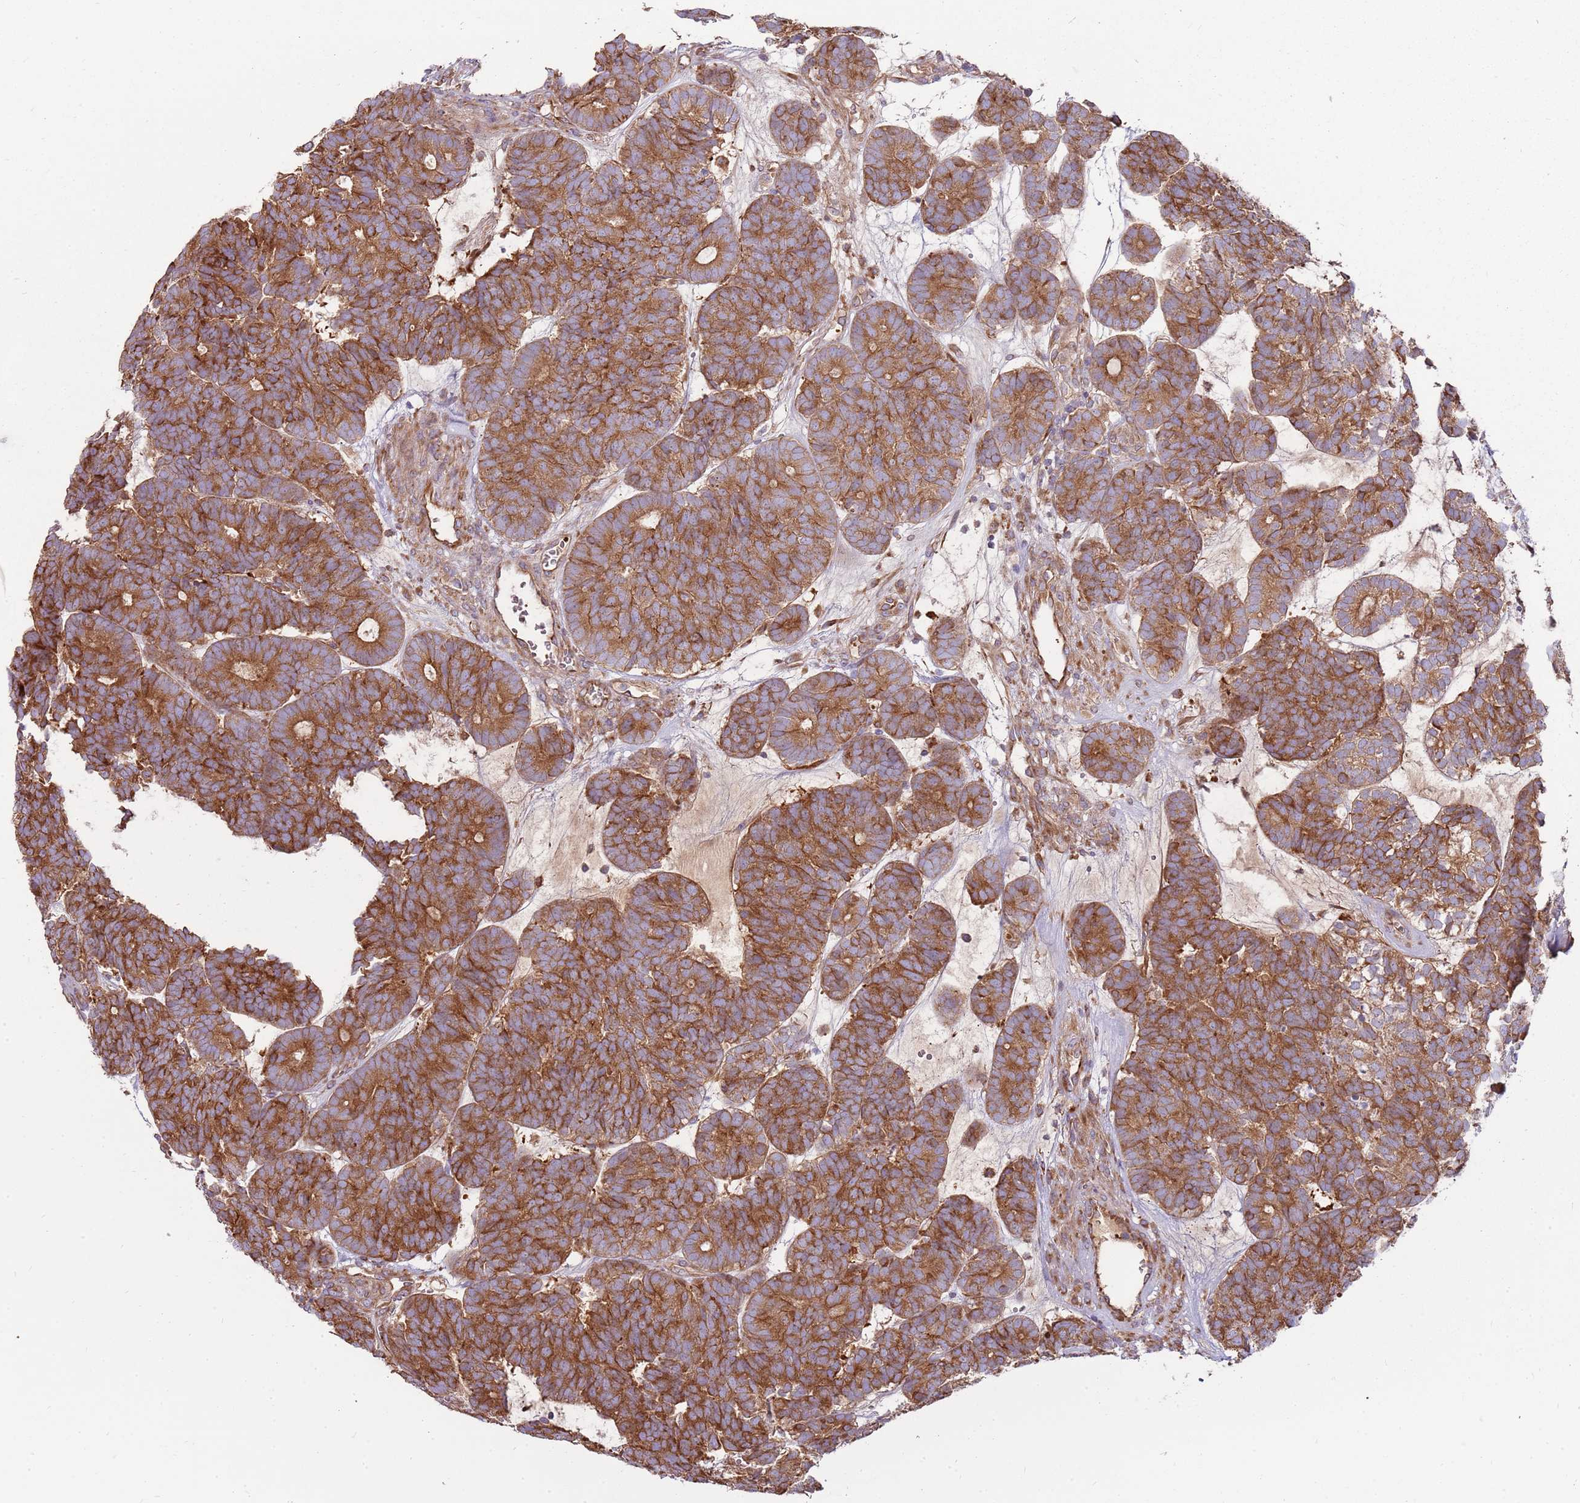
{"staining": {"intensity": "moderate", "quantity": ">75%", "location": "cytoplasmic/membranous"}, "tissue": "head and neck cancer", "cell_type": "Tumor cells", "image_type": "cancer", "snomed": [{"axis": "morphology", "description": "Adenocarcinoma, NOS"}, {"axis": "topography", "description": "Head-Neck"}], "caption": "Moderate cytoplasmic/membranous protein staining is identified in approximately >75% of tumor cells in adenocarcinoma (head and neck).", "gene": "EMC1", "patient": {"sex": "female", "age": 81}}